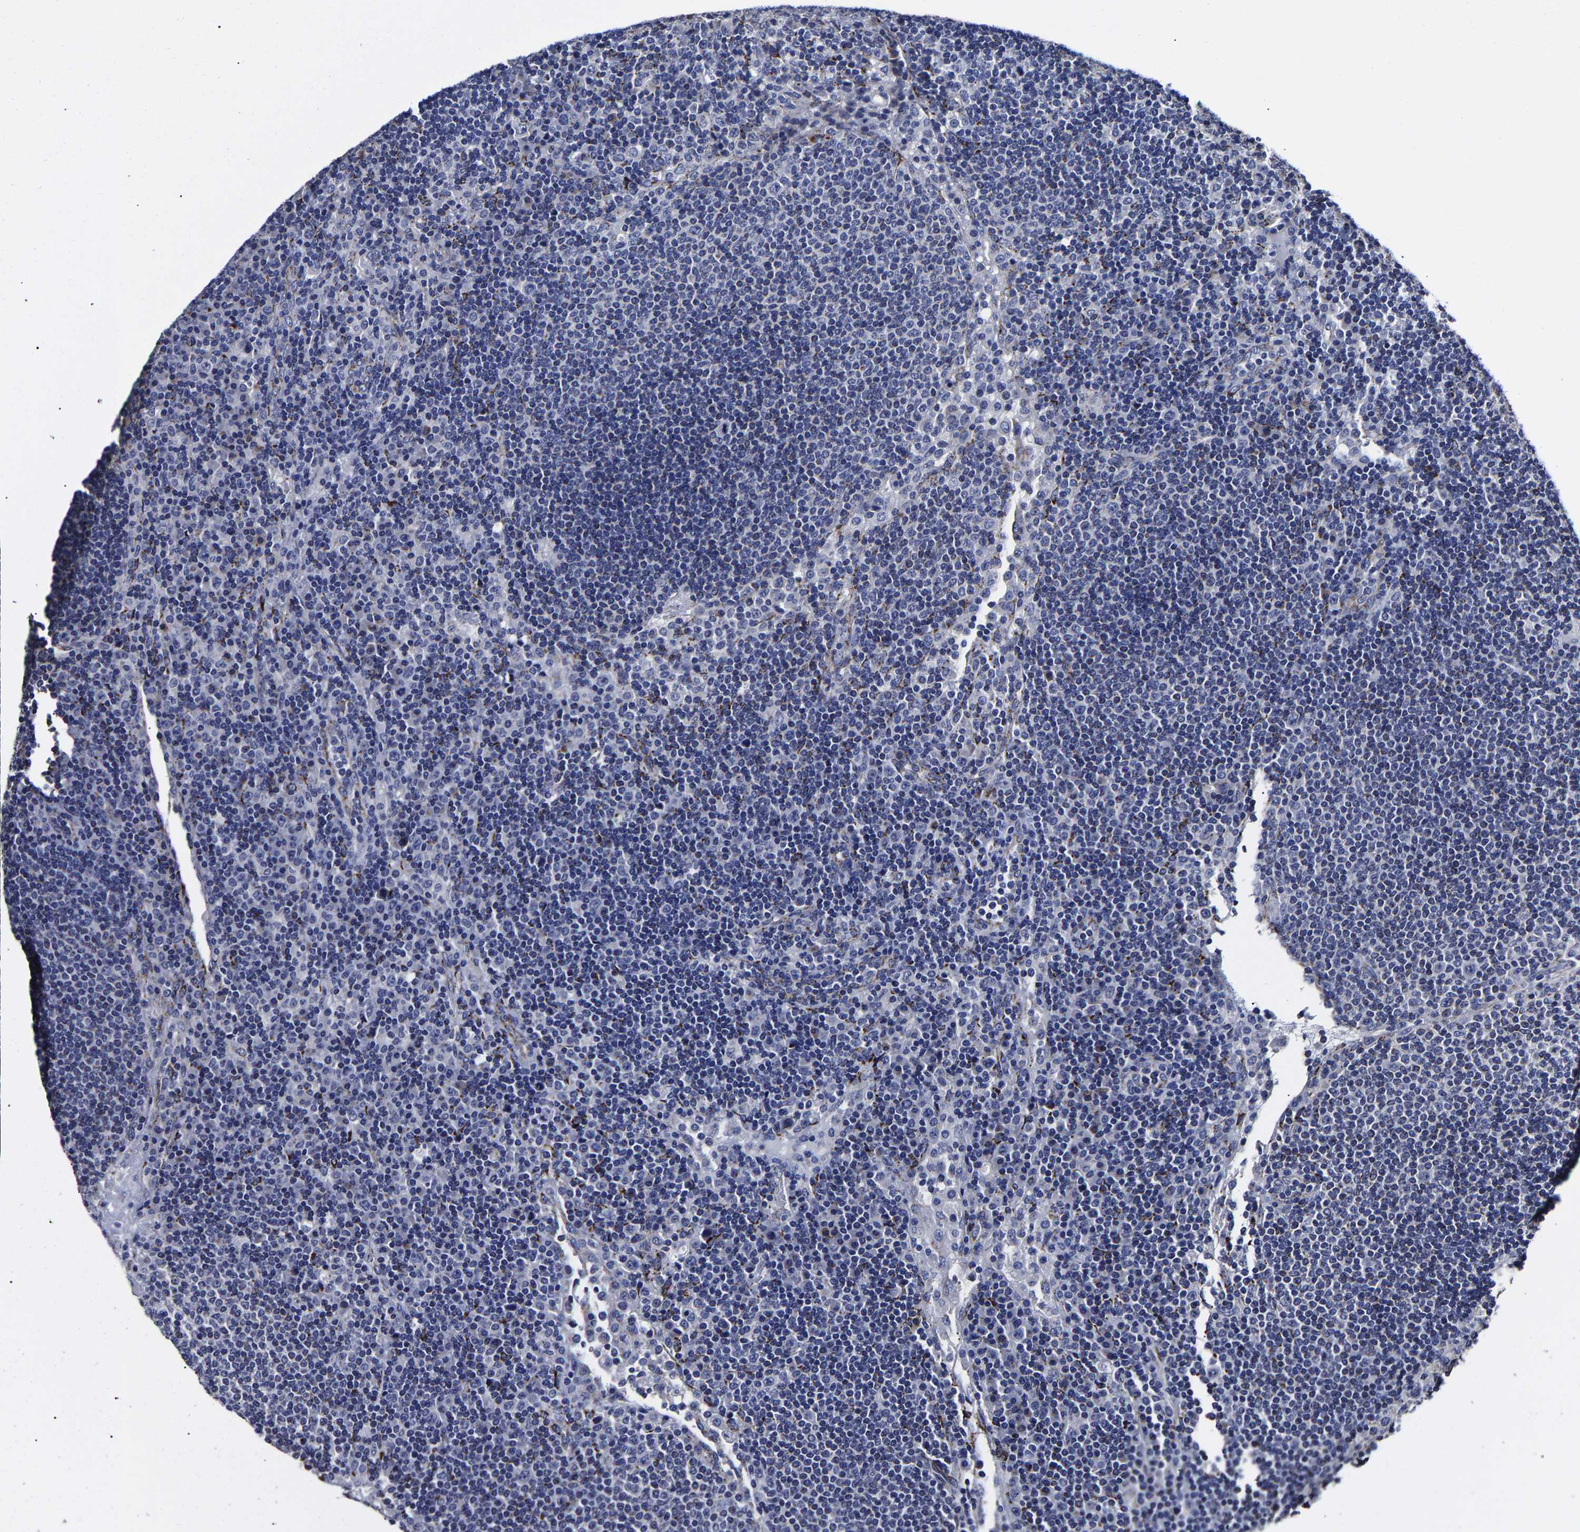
{"staining": {"intensity": "negative", "quantity": "none", "location": "none"}, "tissue": "lymph node", "cell_type": "Germinal center cells", "image_type": "normal", "snomed": [{"axis": "morphology", "description": "Normal tissue, NOS"}, {"axis": "topography", "description": "Lymph node"}], "caption": "This is a photomicrograph of IHC staining of unremarkable lymph node, which shows no positivity in germinal center cells.", "gene": "AASS", "patient": {"sex": "female", "age": 53}}